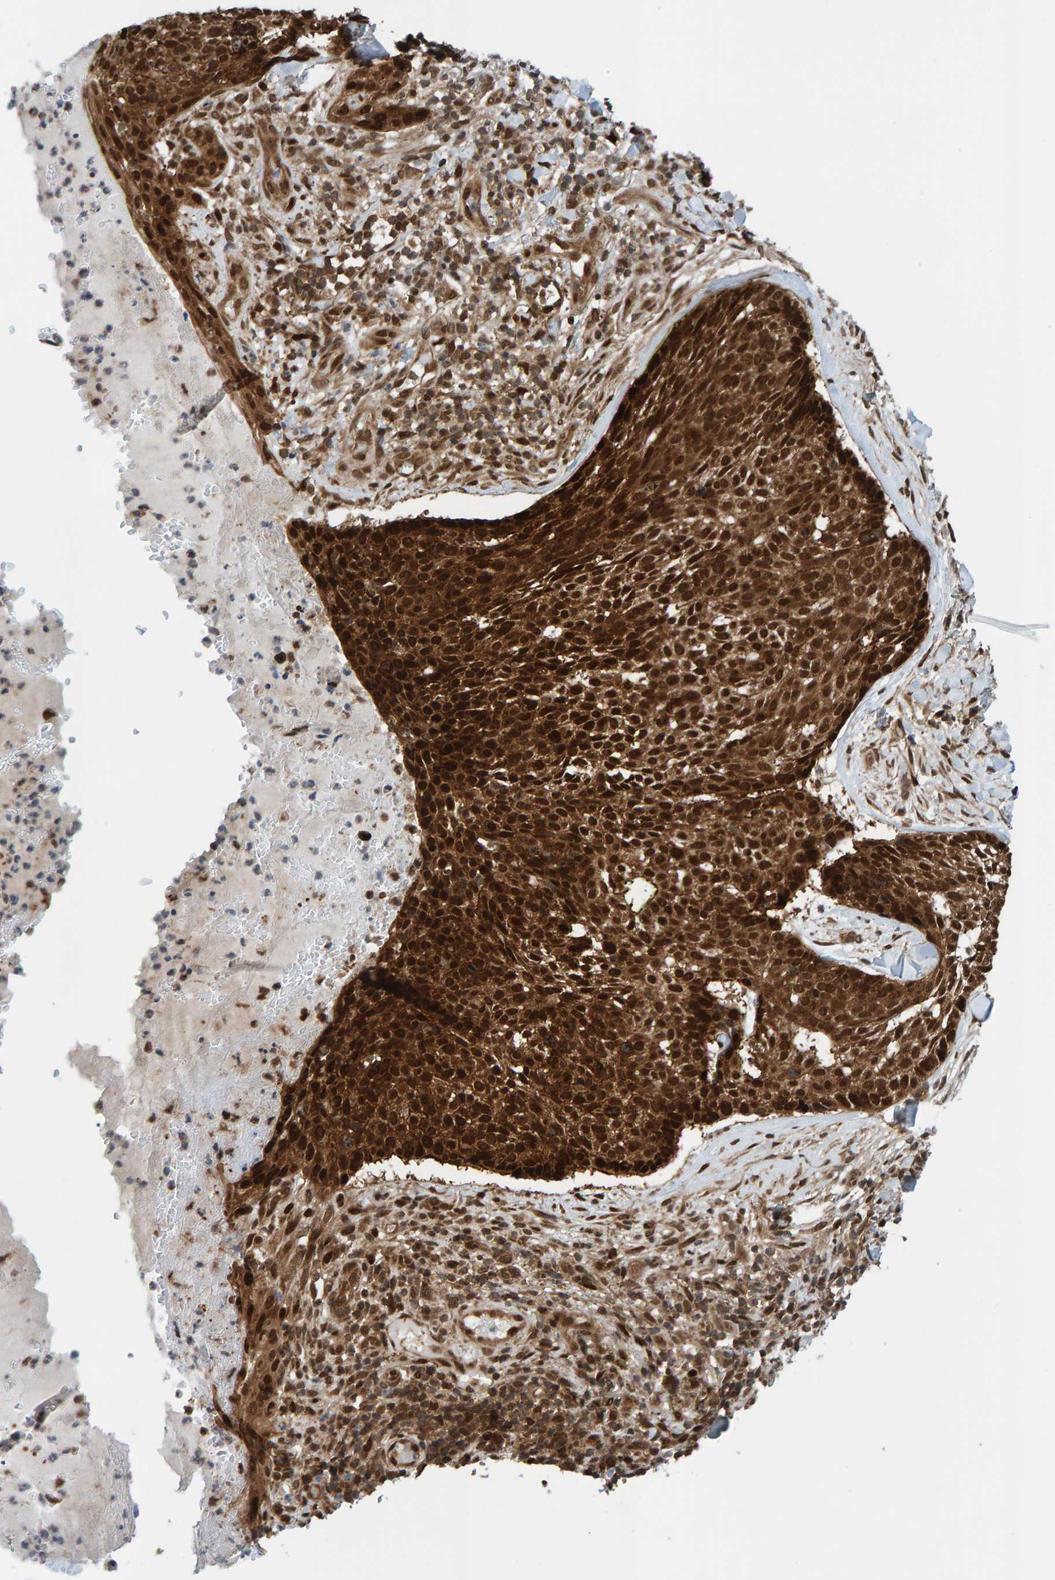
{"staining": {"intensity": "strong", "quantity": ">75%", "location": "cytoplasmic/membranous,nuclear"}, "tissue": "skin cancer", "cell_type": "Tumor cells", "image_type": "cancer", "snomed": [{"axis": "morphology", "description": "Normal tissue, NOS"}, {"axis": "morphology", "description": "Basal cell carcinoma"}, {"axis": "topography", "description": "Skin"}], "caption": "Immunohistochemical staining of skin cancer (basal cell carcinoma) shows high levels of strong cytoplasmic/membranous and nuclear protein positivity in about >75% of tumor cells.", "gene": "ZNF366", "patient": {"sex": "male", "age": 67}}